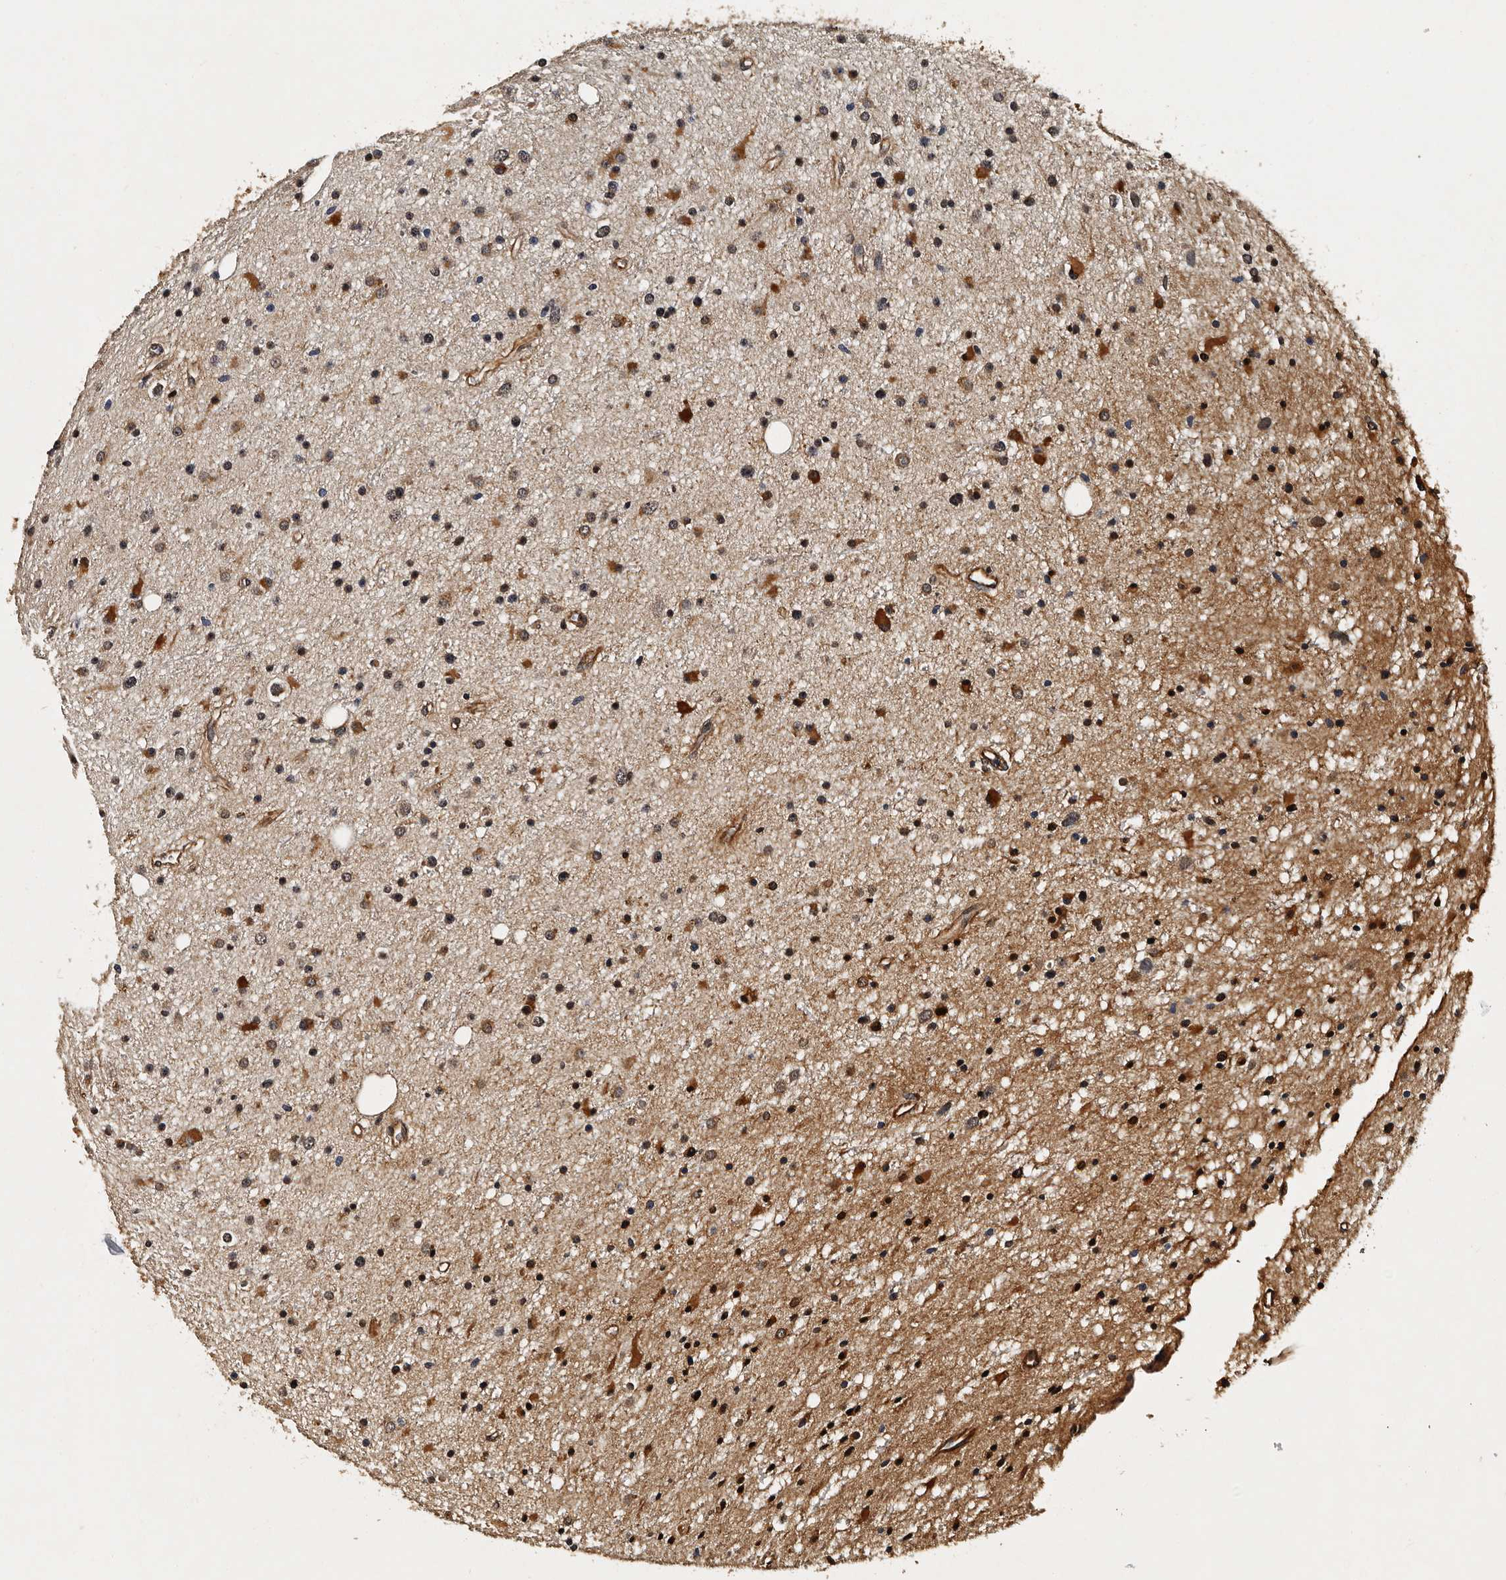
{"staining": {"intensity": "moderate", "quantity": "25%-75%", "location": "cytoplasmic/membranous,nuclear"}, "tissue": "glioma", "cell_type": "Tumor cells", "image_type": "cancer", "snomed": [{"axis": "morphology", "description": "Glioma, malignant, Low grade"}, {"axis": "topography", "description": "Cerebral cortex"}], "caption": "Immunohistochemical staining of human glioma demonstrates medium levels of moderate cytoplasmic/membranous and nuclear expression in about 25%-75% of tumor cells.", "gene": "CPNE3", "patient": {"sex": "female", "age": 39}}